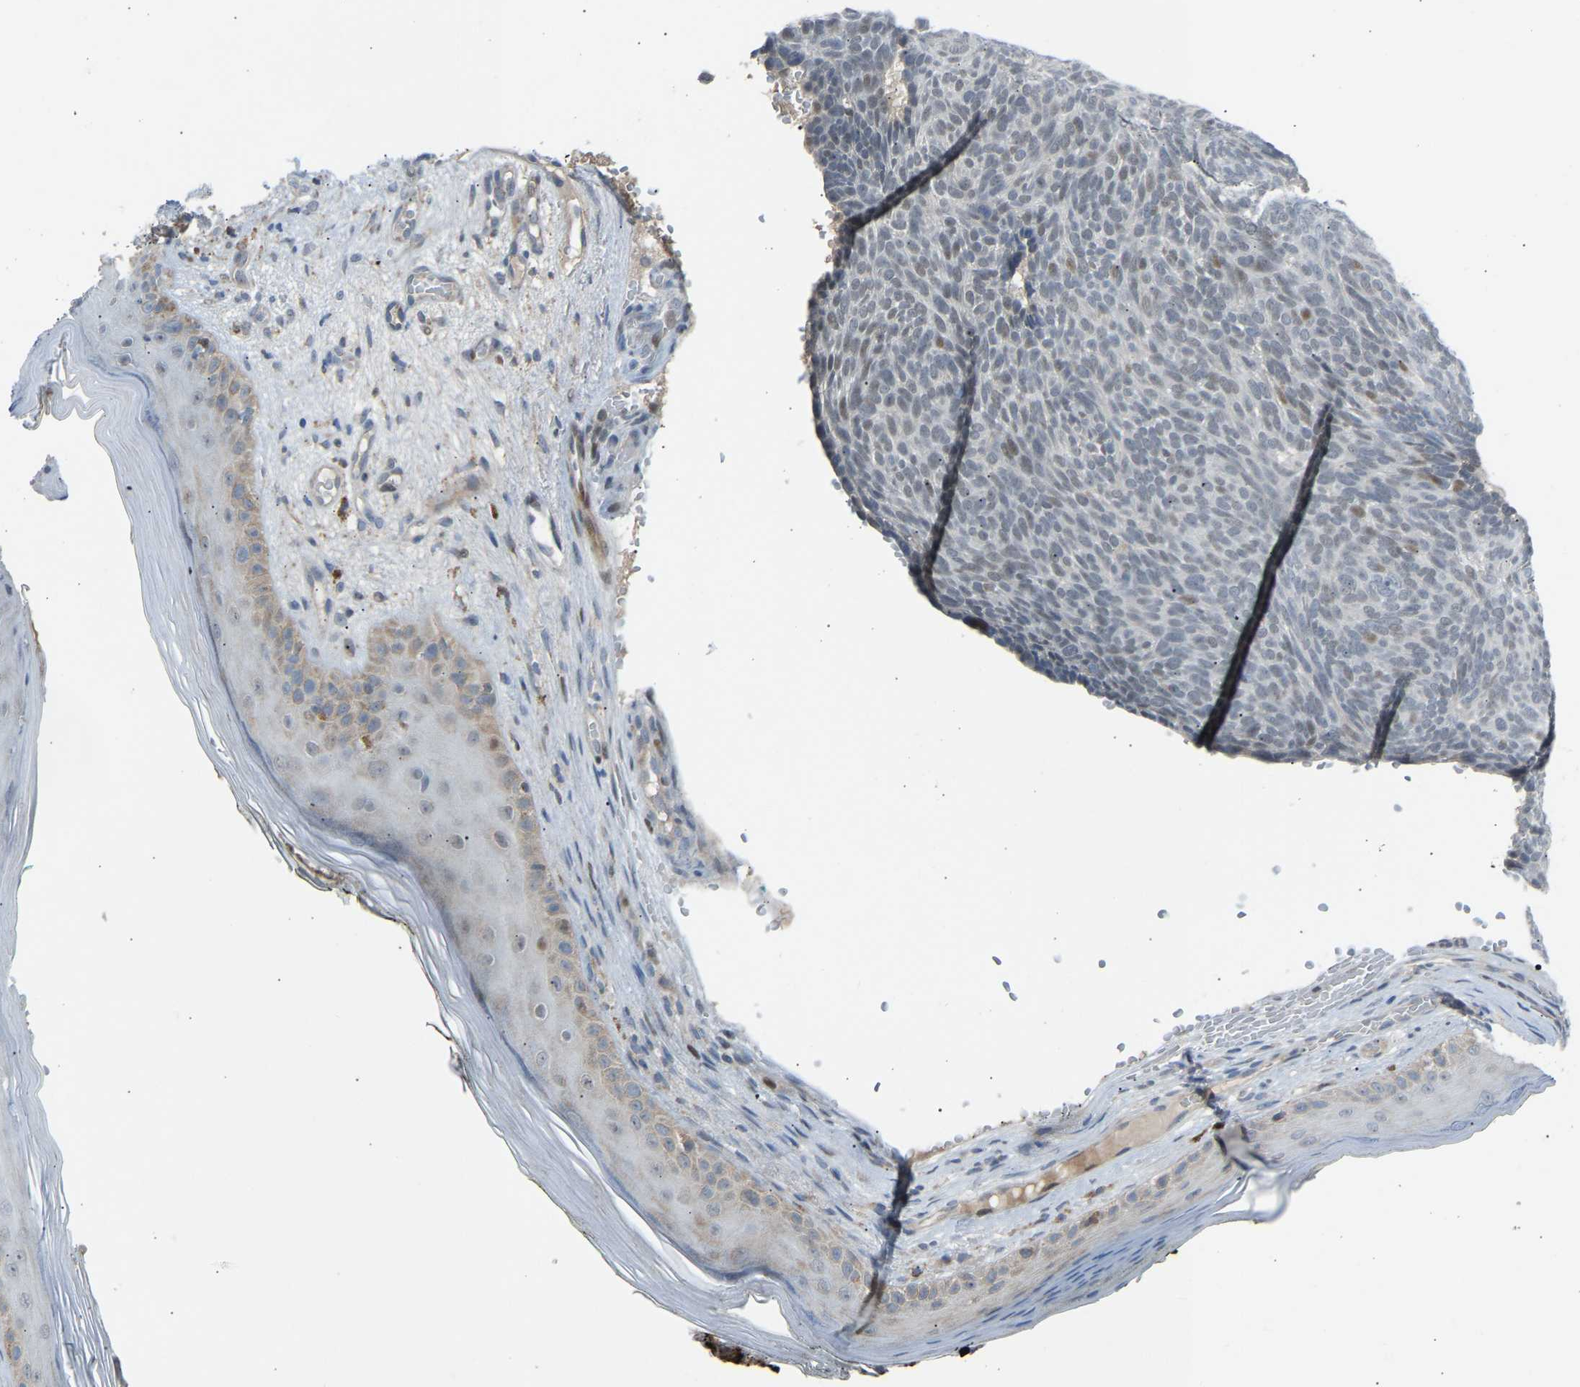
{"staining": {"intensity": "weak", "quantity": "<25%", "location": "nuclear"}, "tissue": "skin cancer", "cell_type": "Tumor cells", "image_type": "cancer", "snomed": [{"axis": "morphology", "description": "Basal cell carcinoma"}, {"axis": "topography", "description": "Skin"}], "caption": "There is no significant expression in tumor cells of skin cancer (basal cell carcinoma).", "gene": "VPS41", "patient": {"sex": "male", "age": 61}}